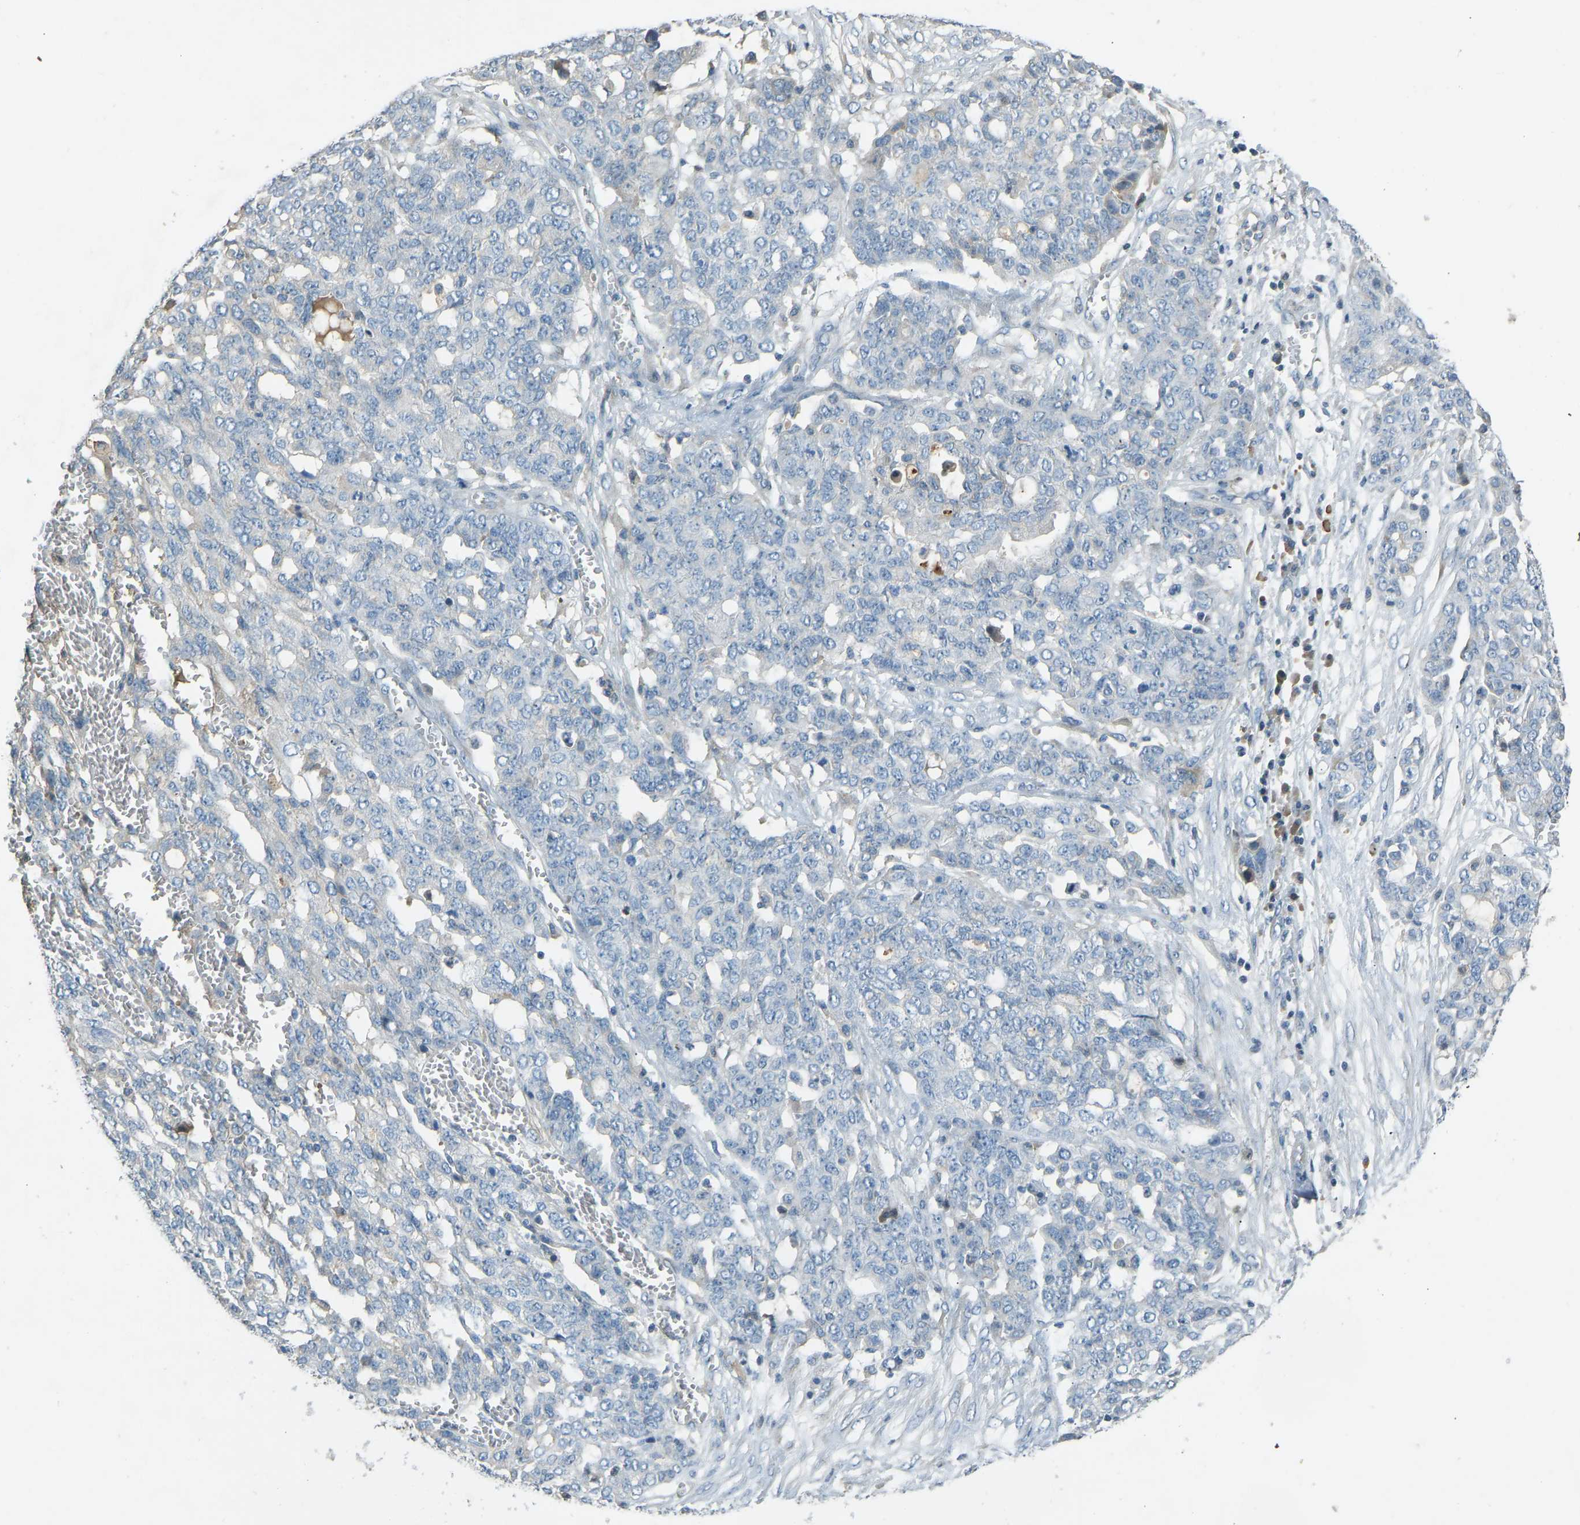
{"staining": {"intensity": "negative", "quantity": "none", "location": "none"}, "tissue": "ovarian cancer", "cell_type": "Tumor cells", "image_type": "cancer", "snomed": [{"axis": "morphology", "description": "Cystadenocarcinoma, serous, NOS"}, {"axis": "topography", "description": "Soft tissue"}, {"axis": "topography", "description": "Ovary"}], "caption": "High magnification brightfield microscopy of ovarian cancer (serous cystadenocarcinoma) stained with DAB (3,3'-diaminobenzidine) (brown) and counterstained with hematoxylin (blue): tumor cells show no significant expression. The staining is performed using DAB brown chromogen with nuclei counter-stained in using hematoxylin.", "gene": "FBLN2", "patient": {"sex": "female", "age": 57}}